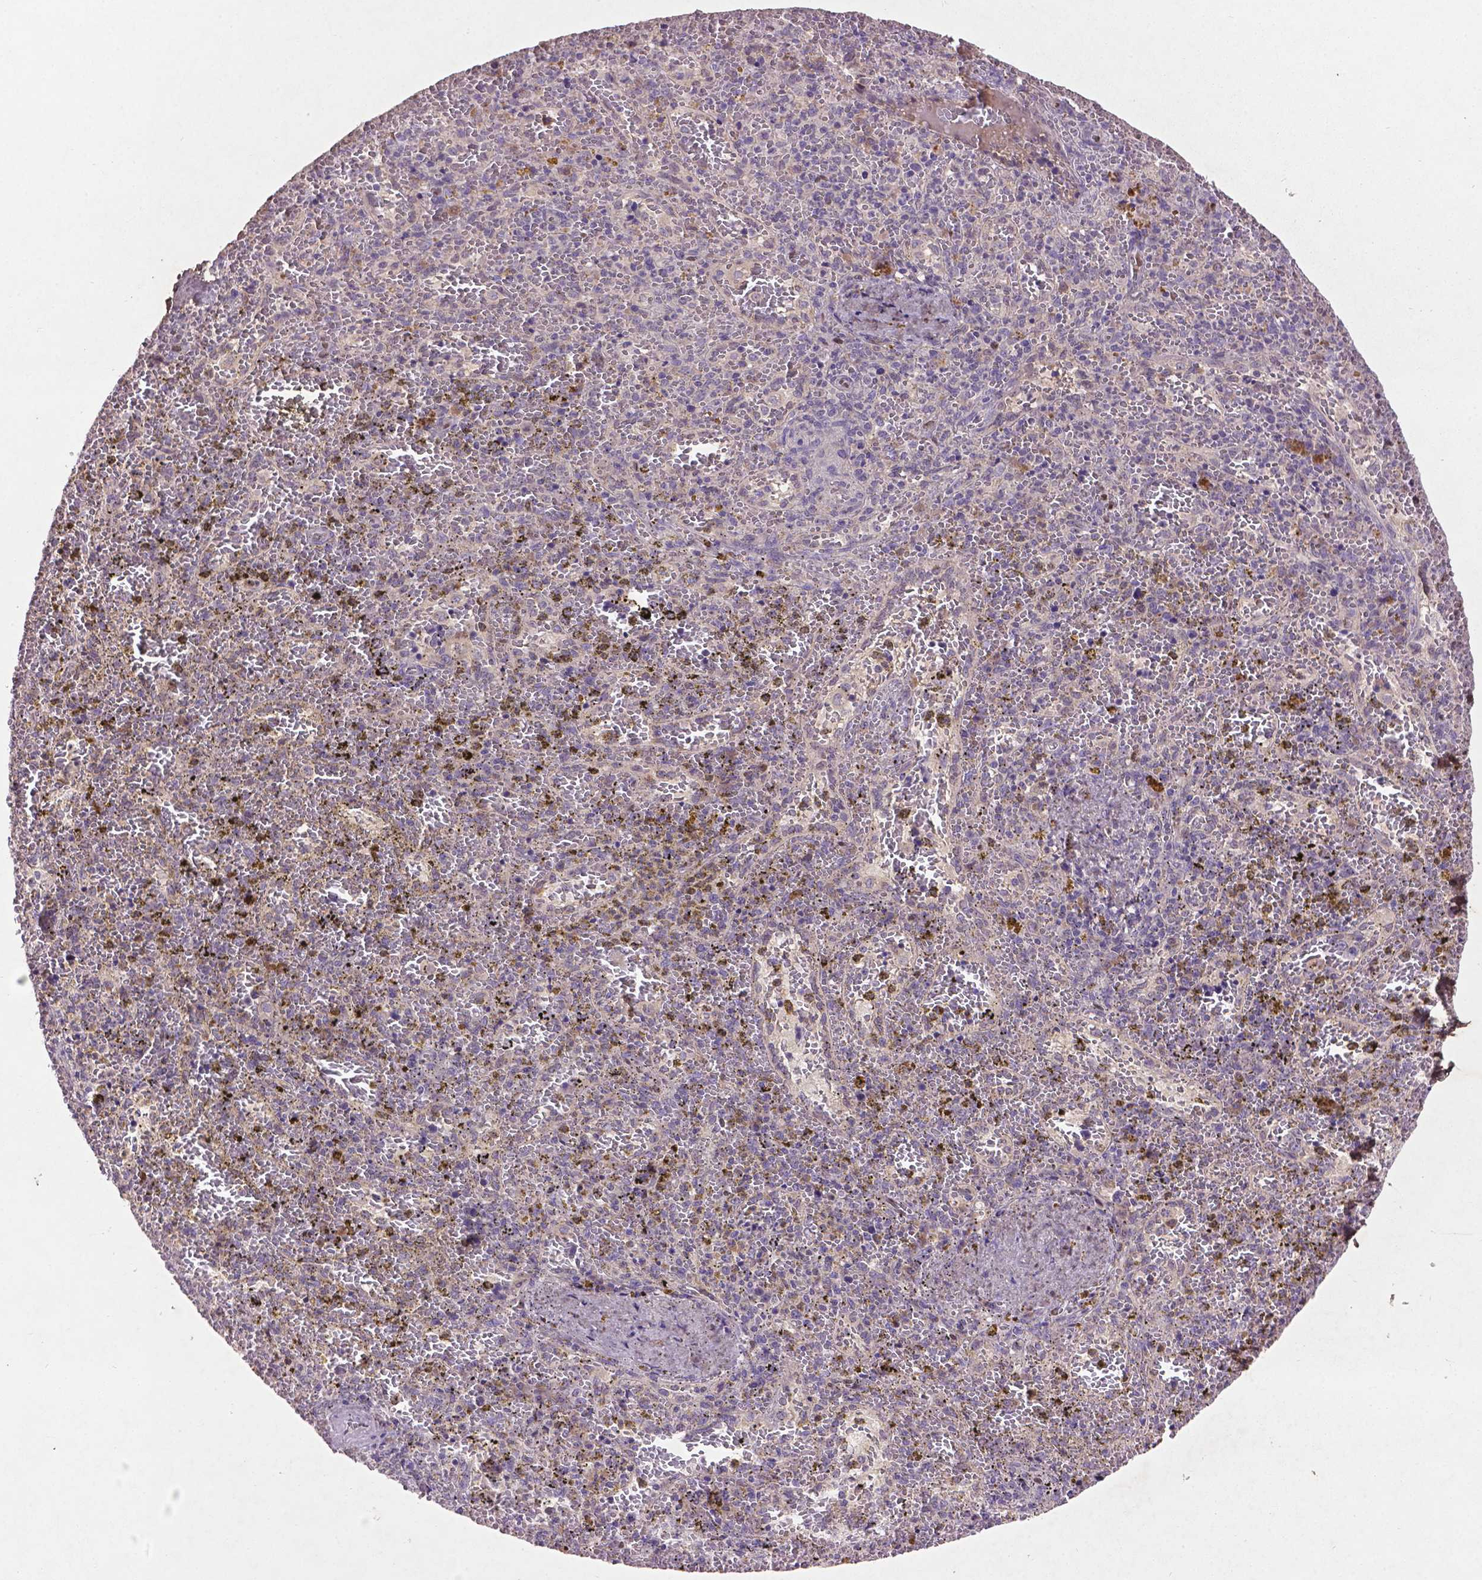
{"staining": {"intensity": "negative", "quantity": "none", "location": "none"}, "tissue": "spleen", "cell_type": "Cells in red pulp", "image_type": "normal", "snomed": [{"axis": "morphology", "description": "Normal tissue, NOS"}, {"axis": "topography", "description": "Spleen"}], "caption": "Immunohistochemical staining of benign human spleen displays no significant staining in cells in red pulp. Brightfield microscopy of IHC stained with DAB (brown) and hematoxylin (blue), captured at high magnification.", "gene": "SOX17", "patient": {"sex": "female", "age": 50}}